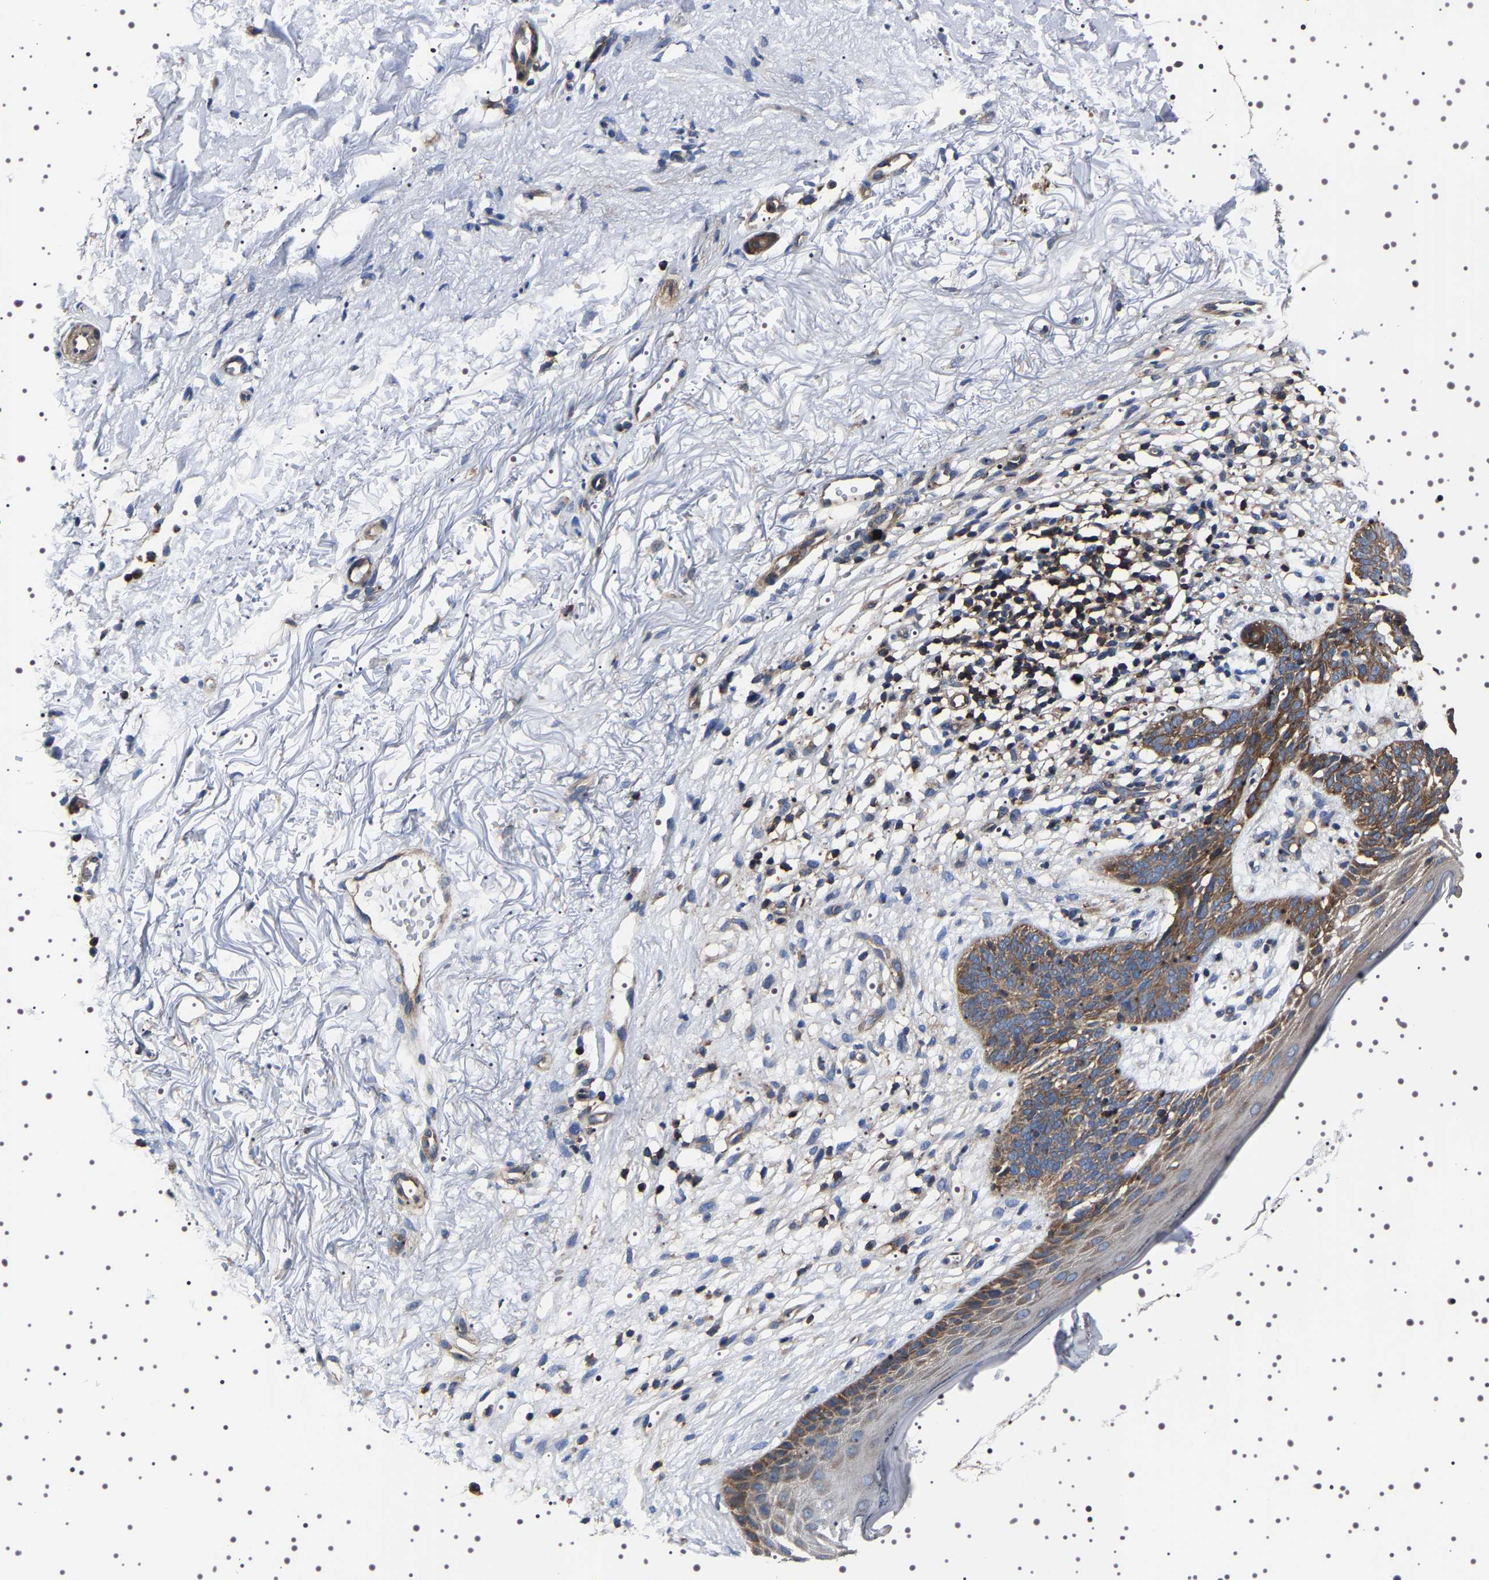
{"staining": {"intensity": "moderate", "quantity": ">75%", "location": "cytoplasmic/membranous"}, "tissue": "skin cancer", "cell_type": "Tumor cells", "image_type": "cancer", "snomed": [{"axis": "morphology", "description": "Basal cell carcinoma"}, {"axis": "topography", "description": "Skin"}], "caption": "Moderate cytoplasmic/membranous staining for a protein is present in about >75% of tumor cells of skin cancer (basal cell carcinoma) using immunohistochemistry.", "gene": "WDR1", "patient": {"sex": "female", "age": 70}}